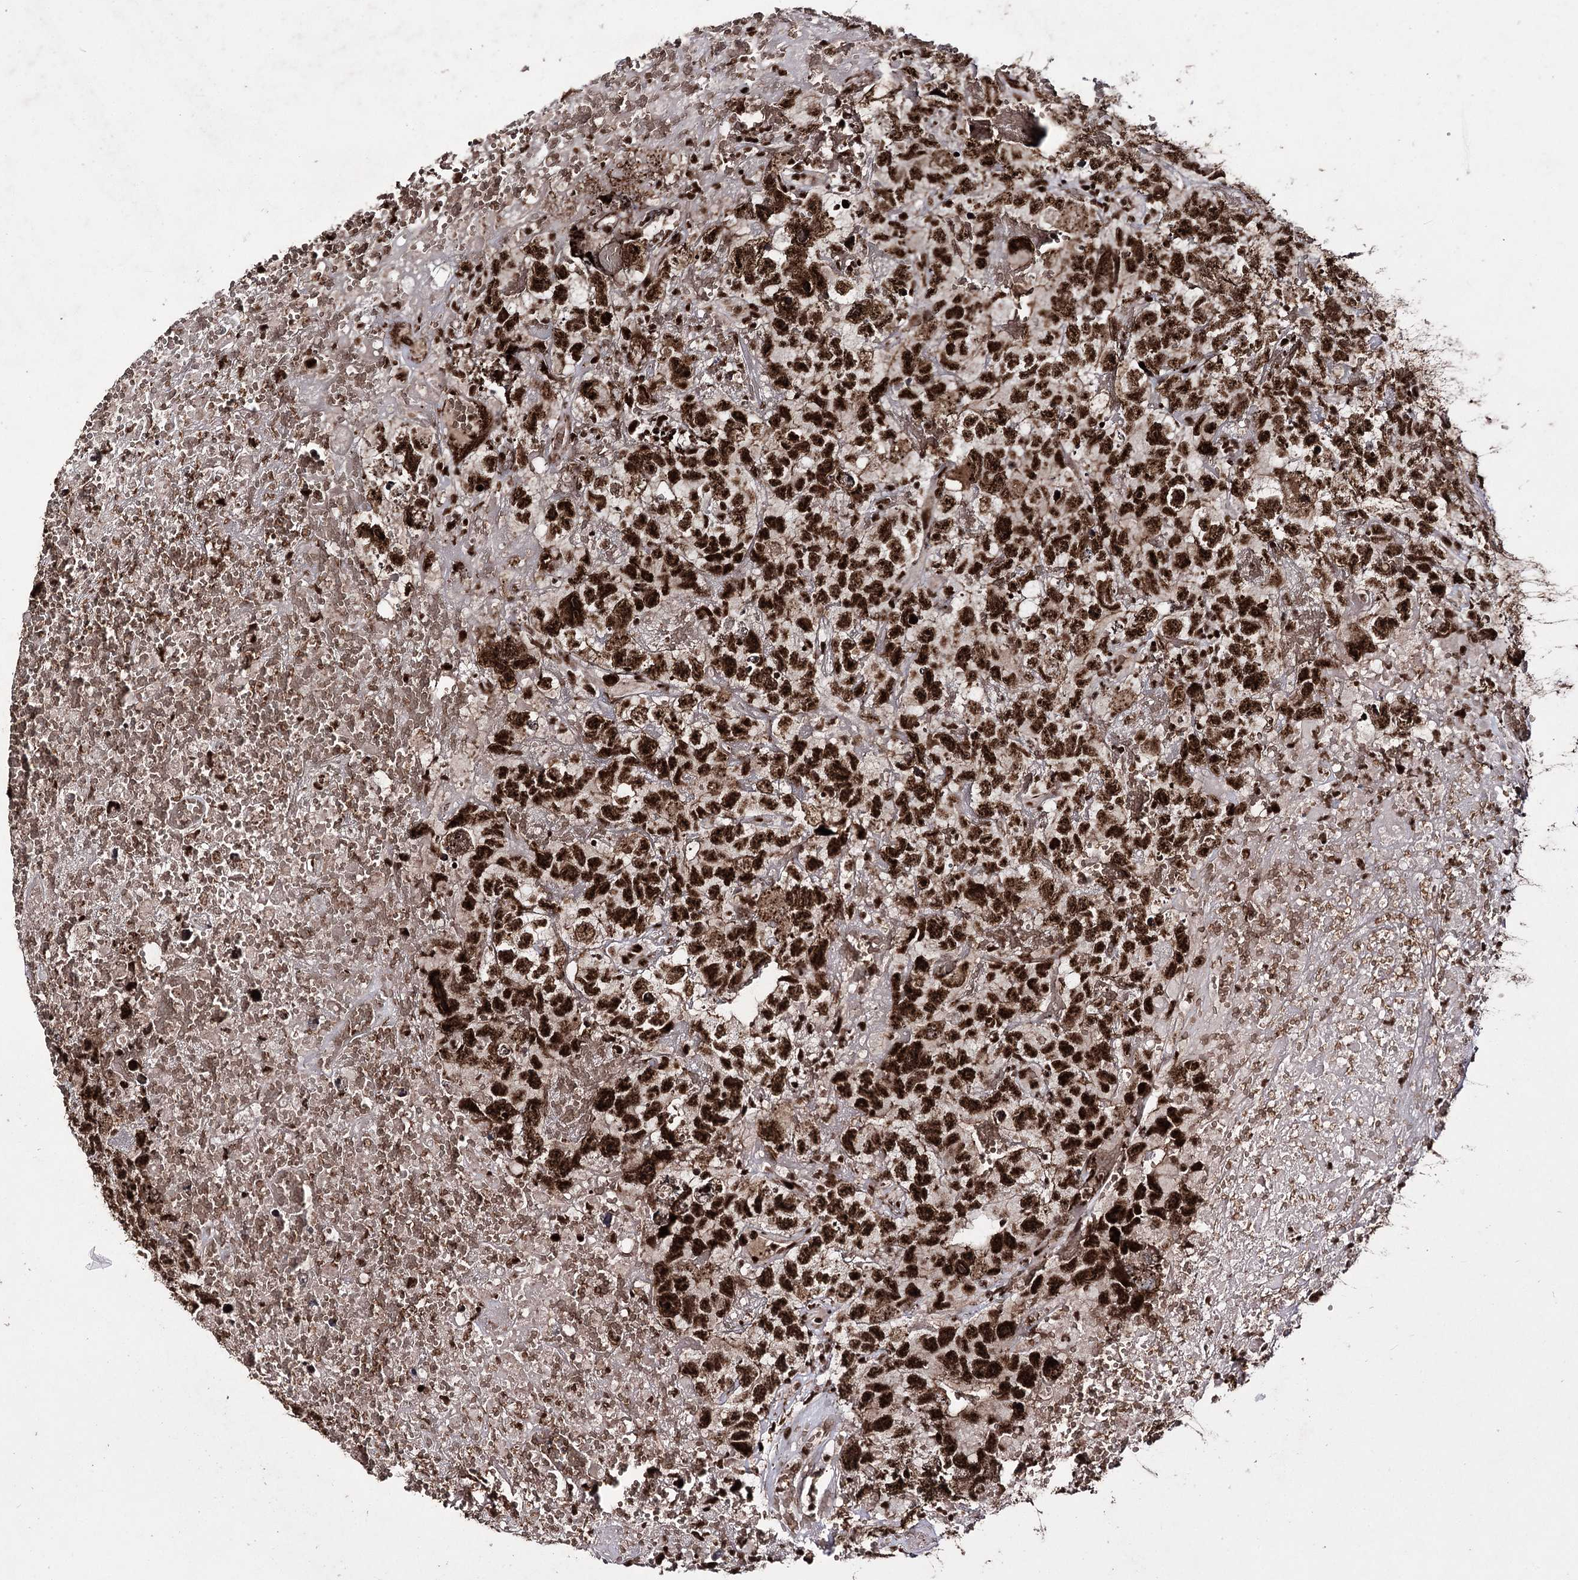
{"staining": {"intensity": "strong", "quantity": ">75%", "location": "nuclear"}, "tissue": "testis cancer", "cell_type": "Tumor cells", "image_type": "cancer", "snomed": [{"axis": "morphology", "description": "Carcinoma, Embryonal, NOS"}, {"axis": "topography", "description": "Testis"}], "caption": "DAB (3,3'-diaminobenzidine) immunohistochemical staining of human testis cancer reveals strong nuclear protein expression in about >75% of tumor cells.", "gene": "PRPF40A", "patient": {"sex": "male", "age": 45}}